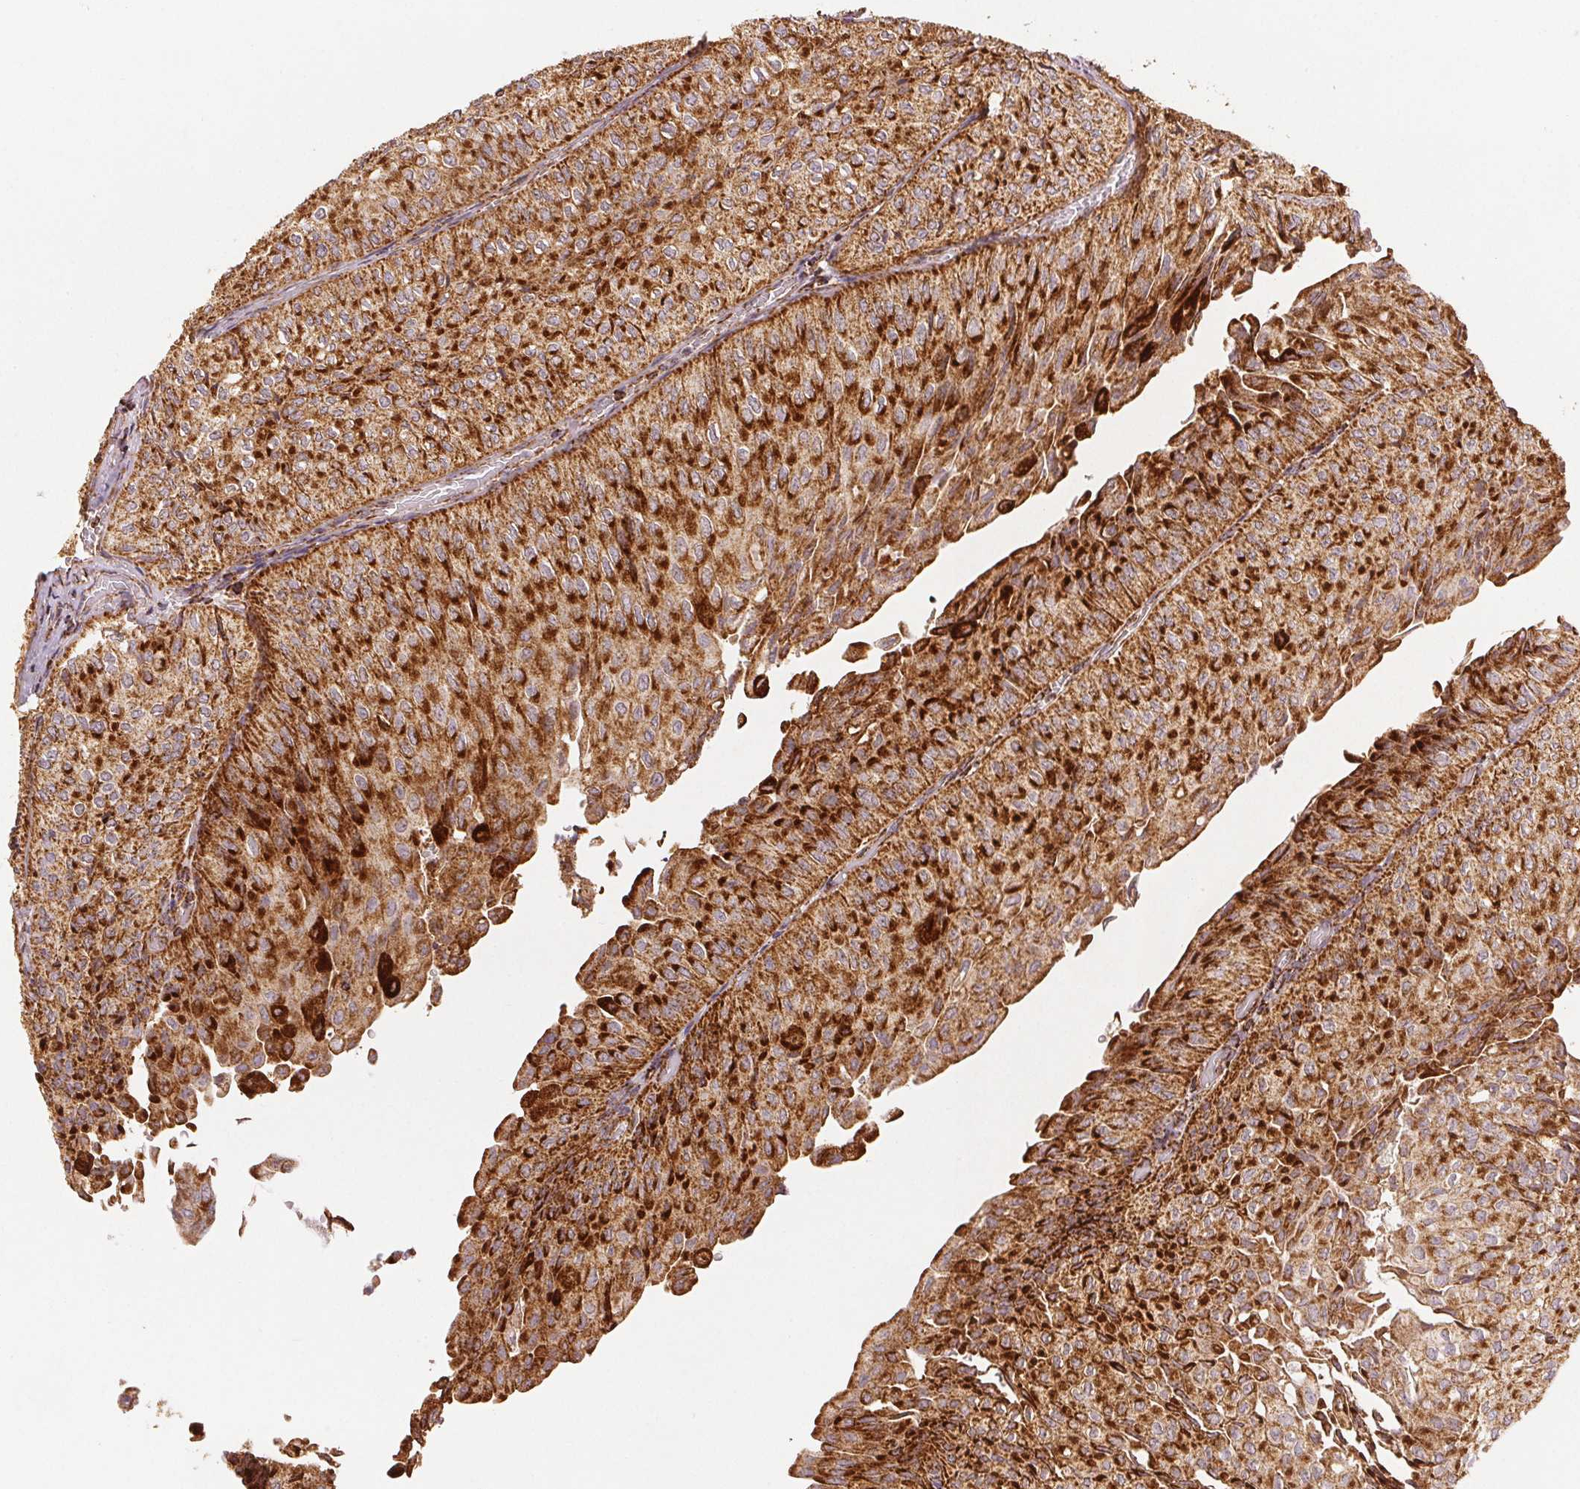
{"staining": {"intensity": "strong", "quantity": ">75%", "location": "cytoplasmic/membranous"}, "tissue": "urothelial cancer", "cell_type": "Tumor cells", "image_type": "cancer", "snomed": [{"axis": "morphology", "description": "Urothelial carcinoma, NOS"}, {"axis": "topography", "description": "Urinary bladder"}], "caption": "Urothelial cancer stained with DAB (3,3'-diaminobenzidine) IHC exhibits high levels of strong cytoplasmic/membranous staining in about >75% of tumor cells.", "gene": "SDHB", "patient": {"sex": "male", "age": 62}}